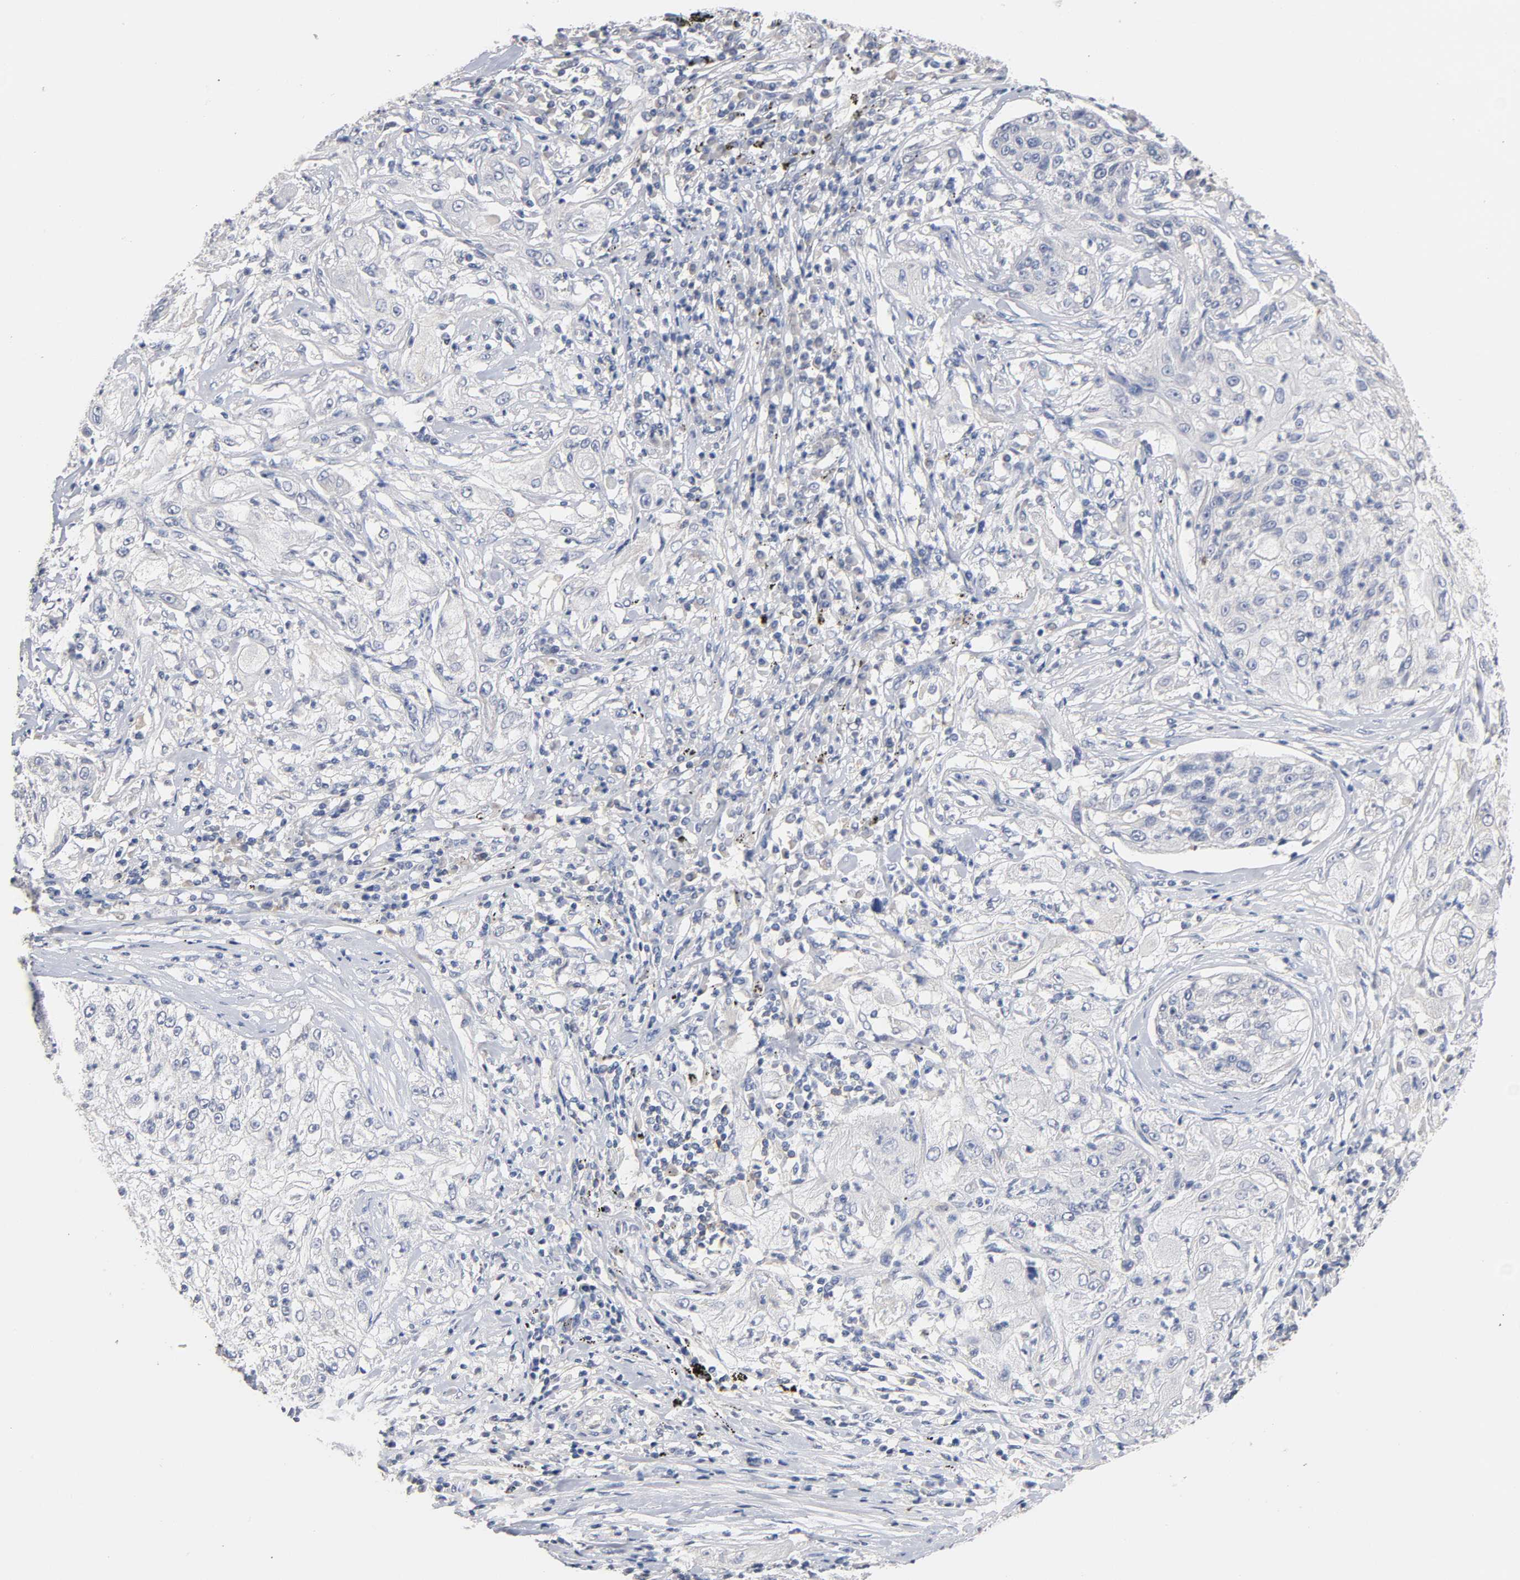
{"staining": {"intensity": "negative", "quantity": "none", "location": "none"}, "tissue": "lung cancer", "cell_type": "Tumor cells", "image_type": "cancer", "snomed": [{"axis": "morphology", "description": "Inflammation, NOS"}, {"axis": "morphology", "description": "Squamous cell carcinoma, NOS"}, {"axis": "topography", "description": "Lymph node"}, {"axis": "topography", "description": "Soft tissue"}, {"axis": "topography", "description": "Lung"}], "caption": "Human lung cancer (squamous cell carcinoma) stained for a protein using immunohistochemistry (IHC) reveals no expression in tumor cells.", "gene": "ZCCHC13", "patient": {"sex": "male", "age": 66}}